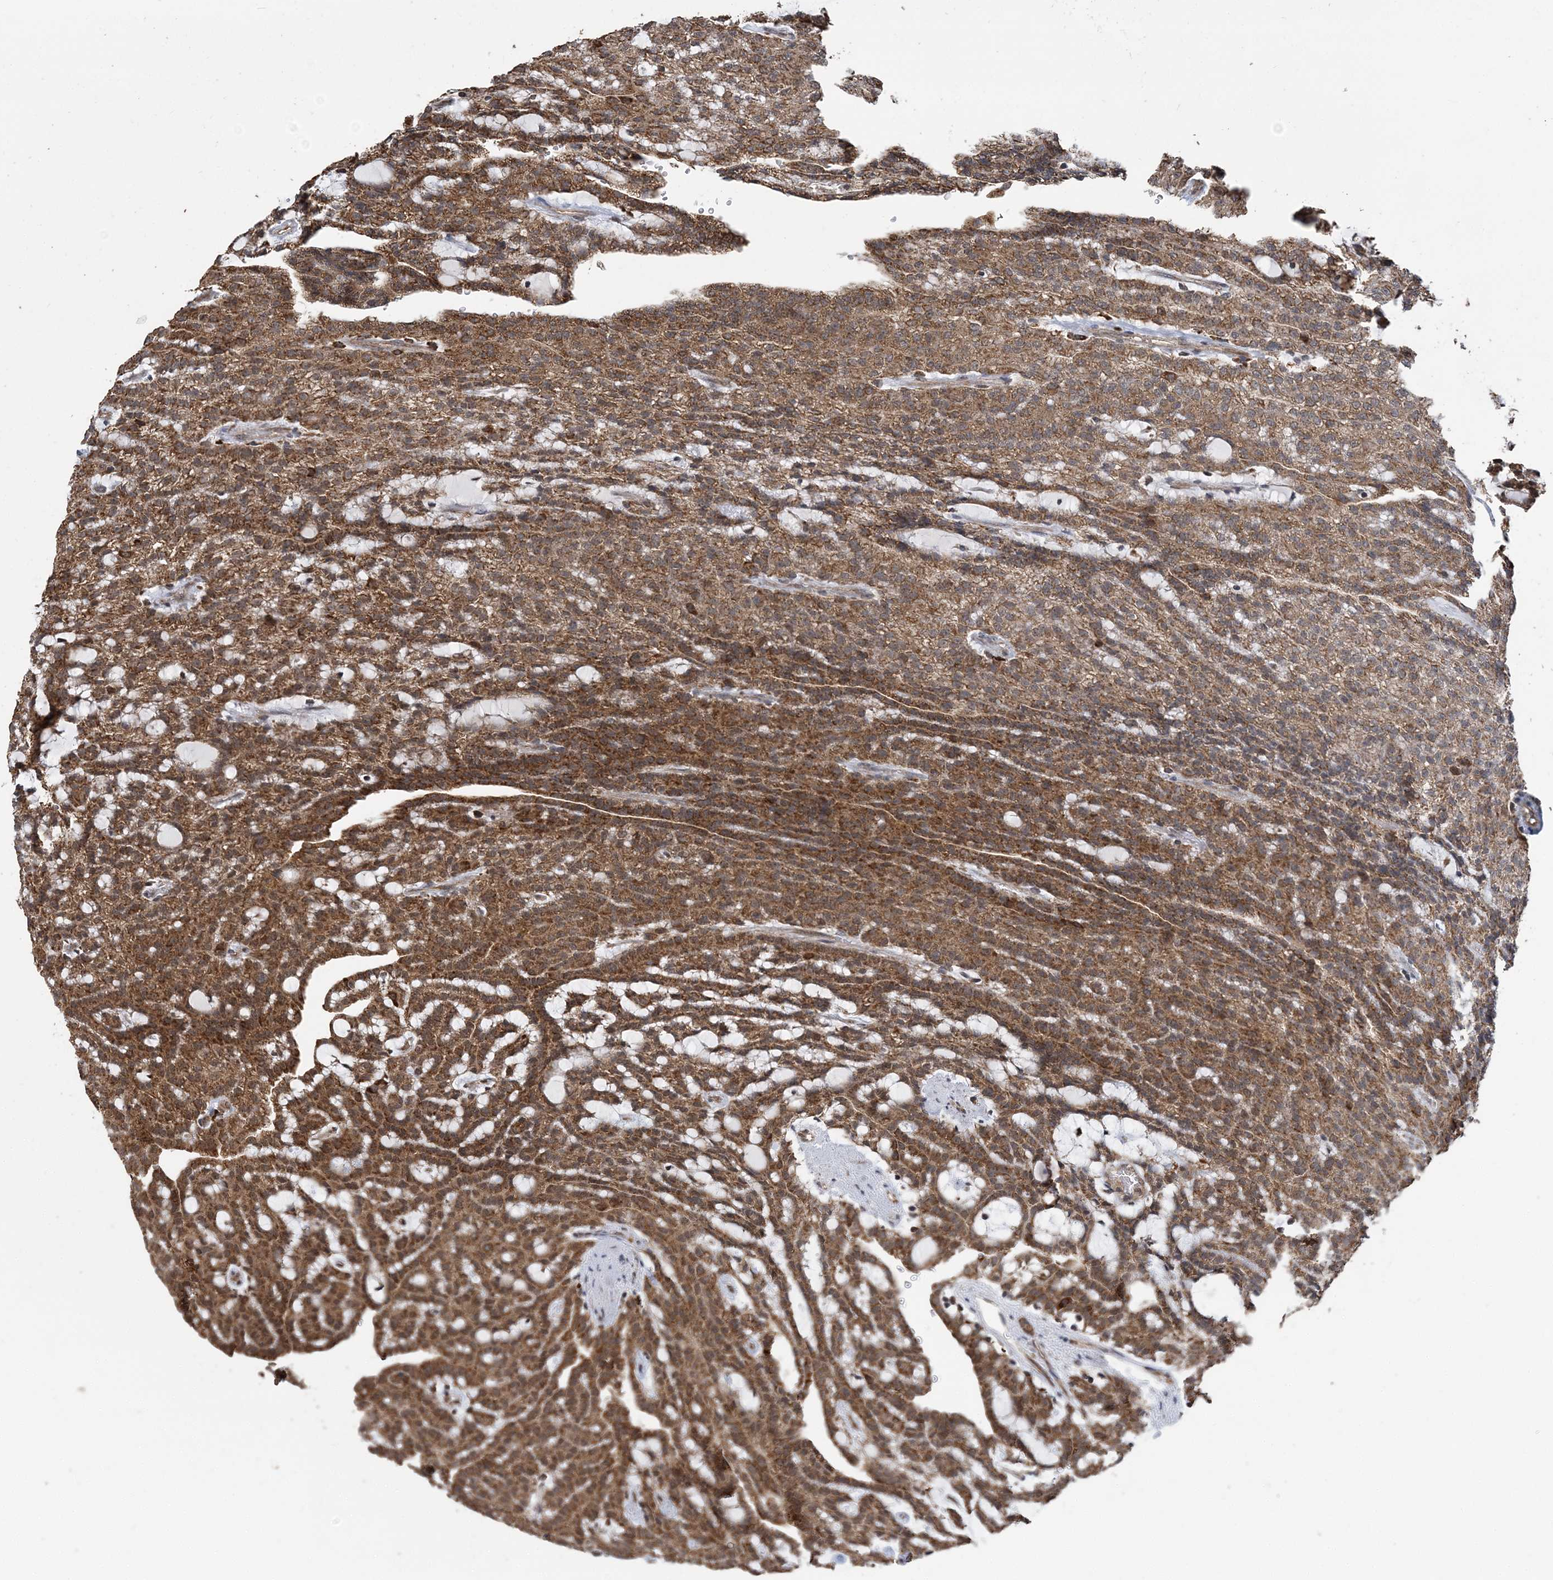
{"staining": {"intensity": "moderate", "quantity": ">75%", "location": "cytoplasmic/membranous"}, "tissue": "renal cancer", "cell_type": "Tumor cells", "image_type": "cancer", "snomed": [{"axis": "morphology", "description": "Adenocarcinoma, NOS"}, {"axis": "topography", "description": "Kidney"}], "caption": "About >75% of tumor cells in human renal cancer (adenocarcinoma) reveal moderate cytoplasmic/membranous protein staining as visualized by brown immunohistochemical staining.", "gene": "PCBP1", "patient": {"sex": "male", "age": 63}}